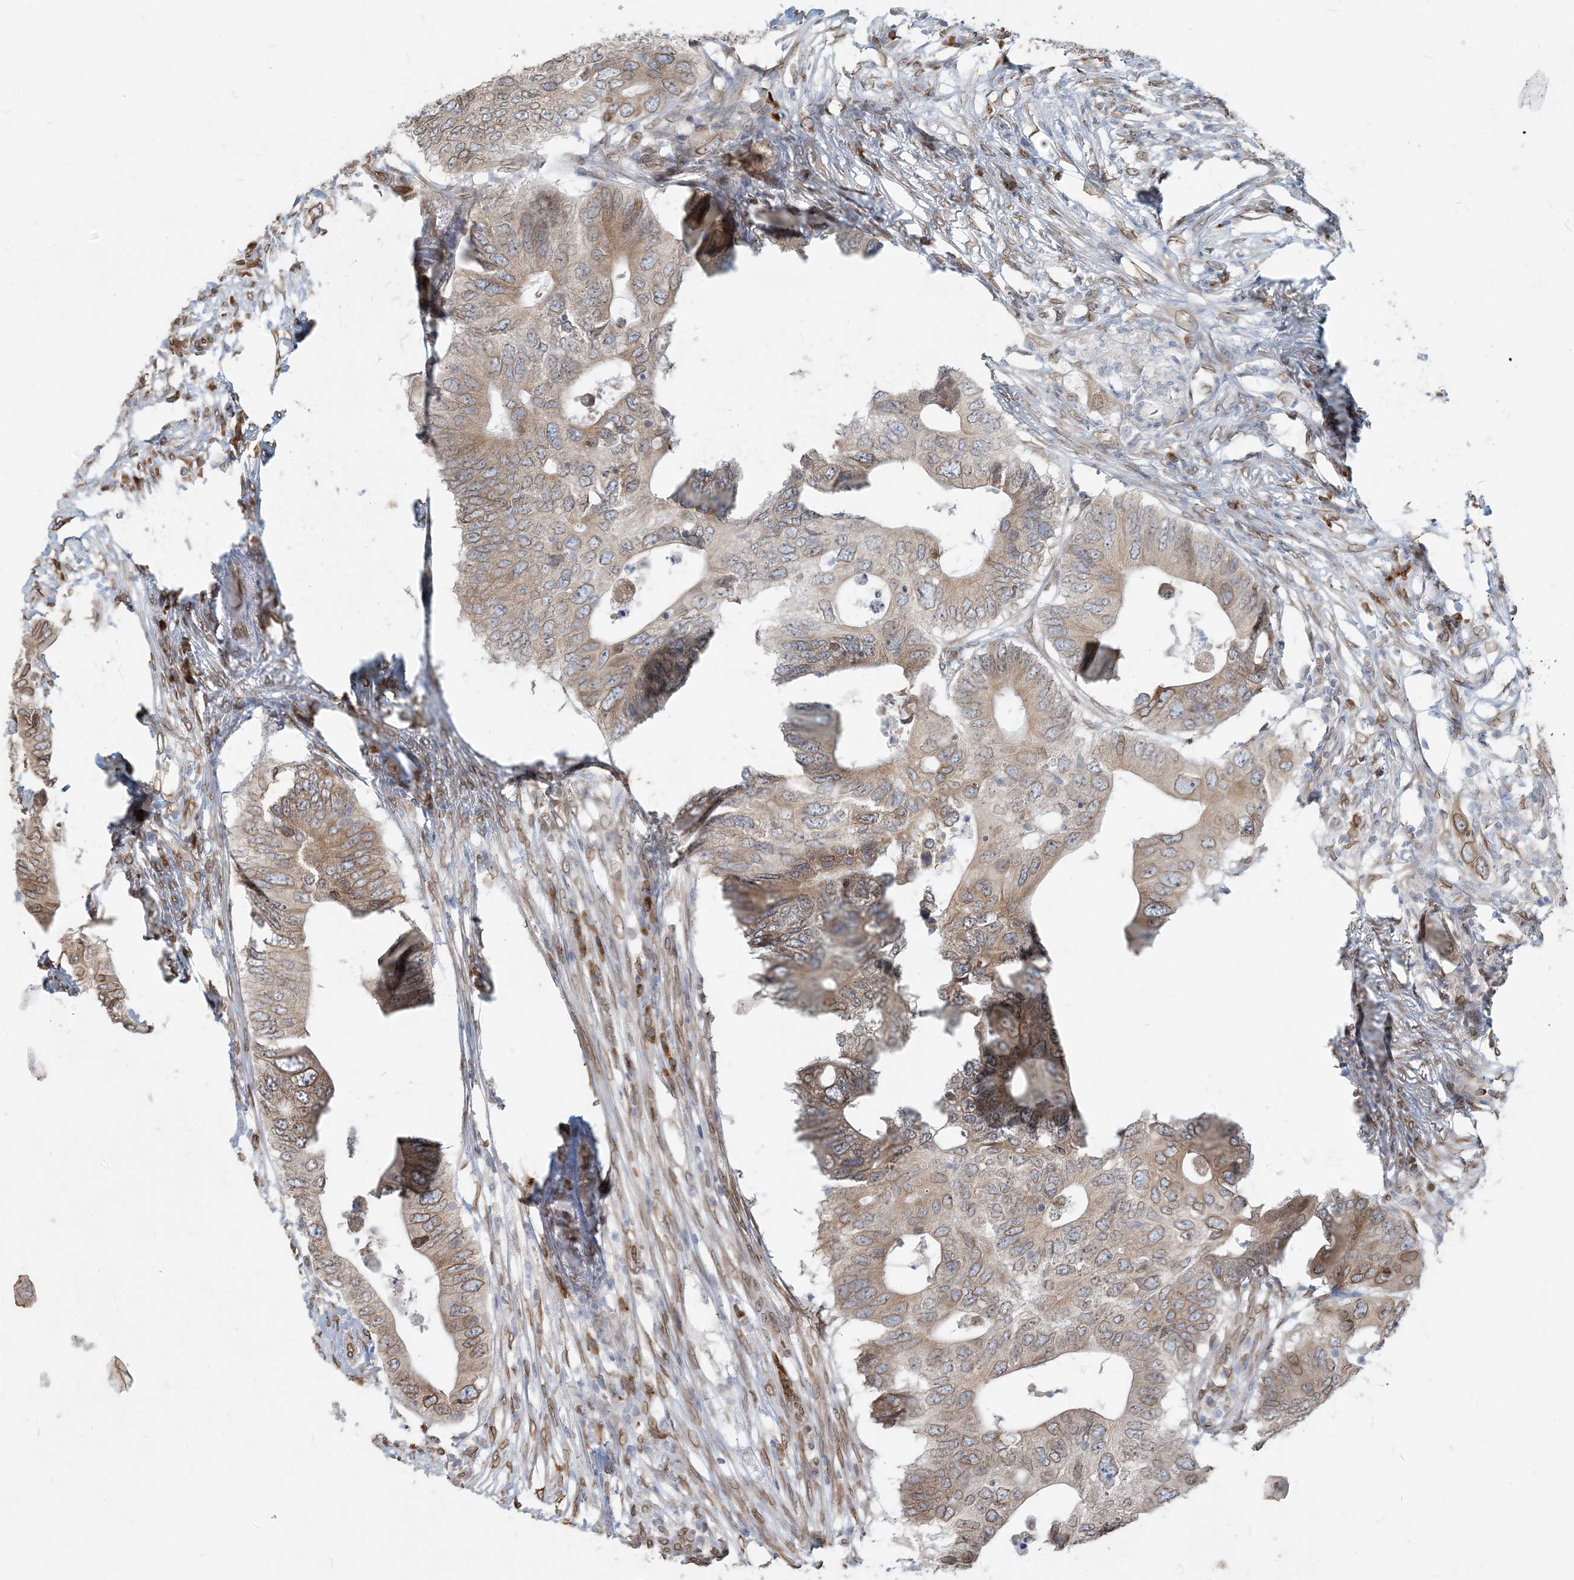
{"staining": {"intensity": "moderate", "quantity": "25%-75%", "location": "cytoplasmic/membranous,nuclear"}, "tissue": "colorectal cancer", "cell_type": "Tumor cells", "image_type": "cancer", "snomed": [{"axis": "morphology", "description": "Adenocarcinoma, NOS"}, {"axis": "topography", "description": "Colon"}], "caption": "Immunohistochemical staining of adenocarcinoma (colorectal) displays medium levels of moderate cytoplasmic/membranous and nuclear protein expression in approximately 25%-75% of tumor cells.", "gene": "WWP1", "patient": {"sex": "male", "age": 71}}